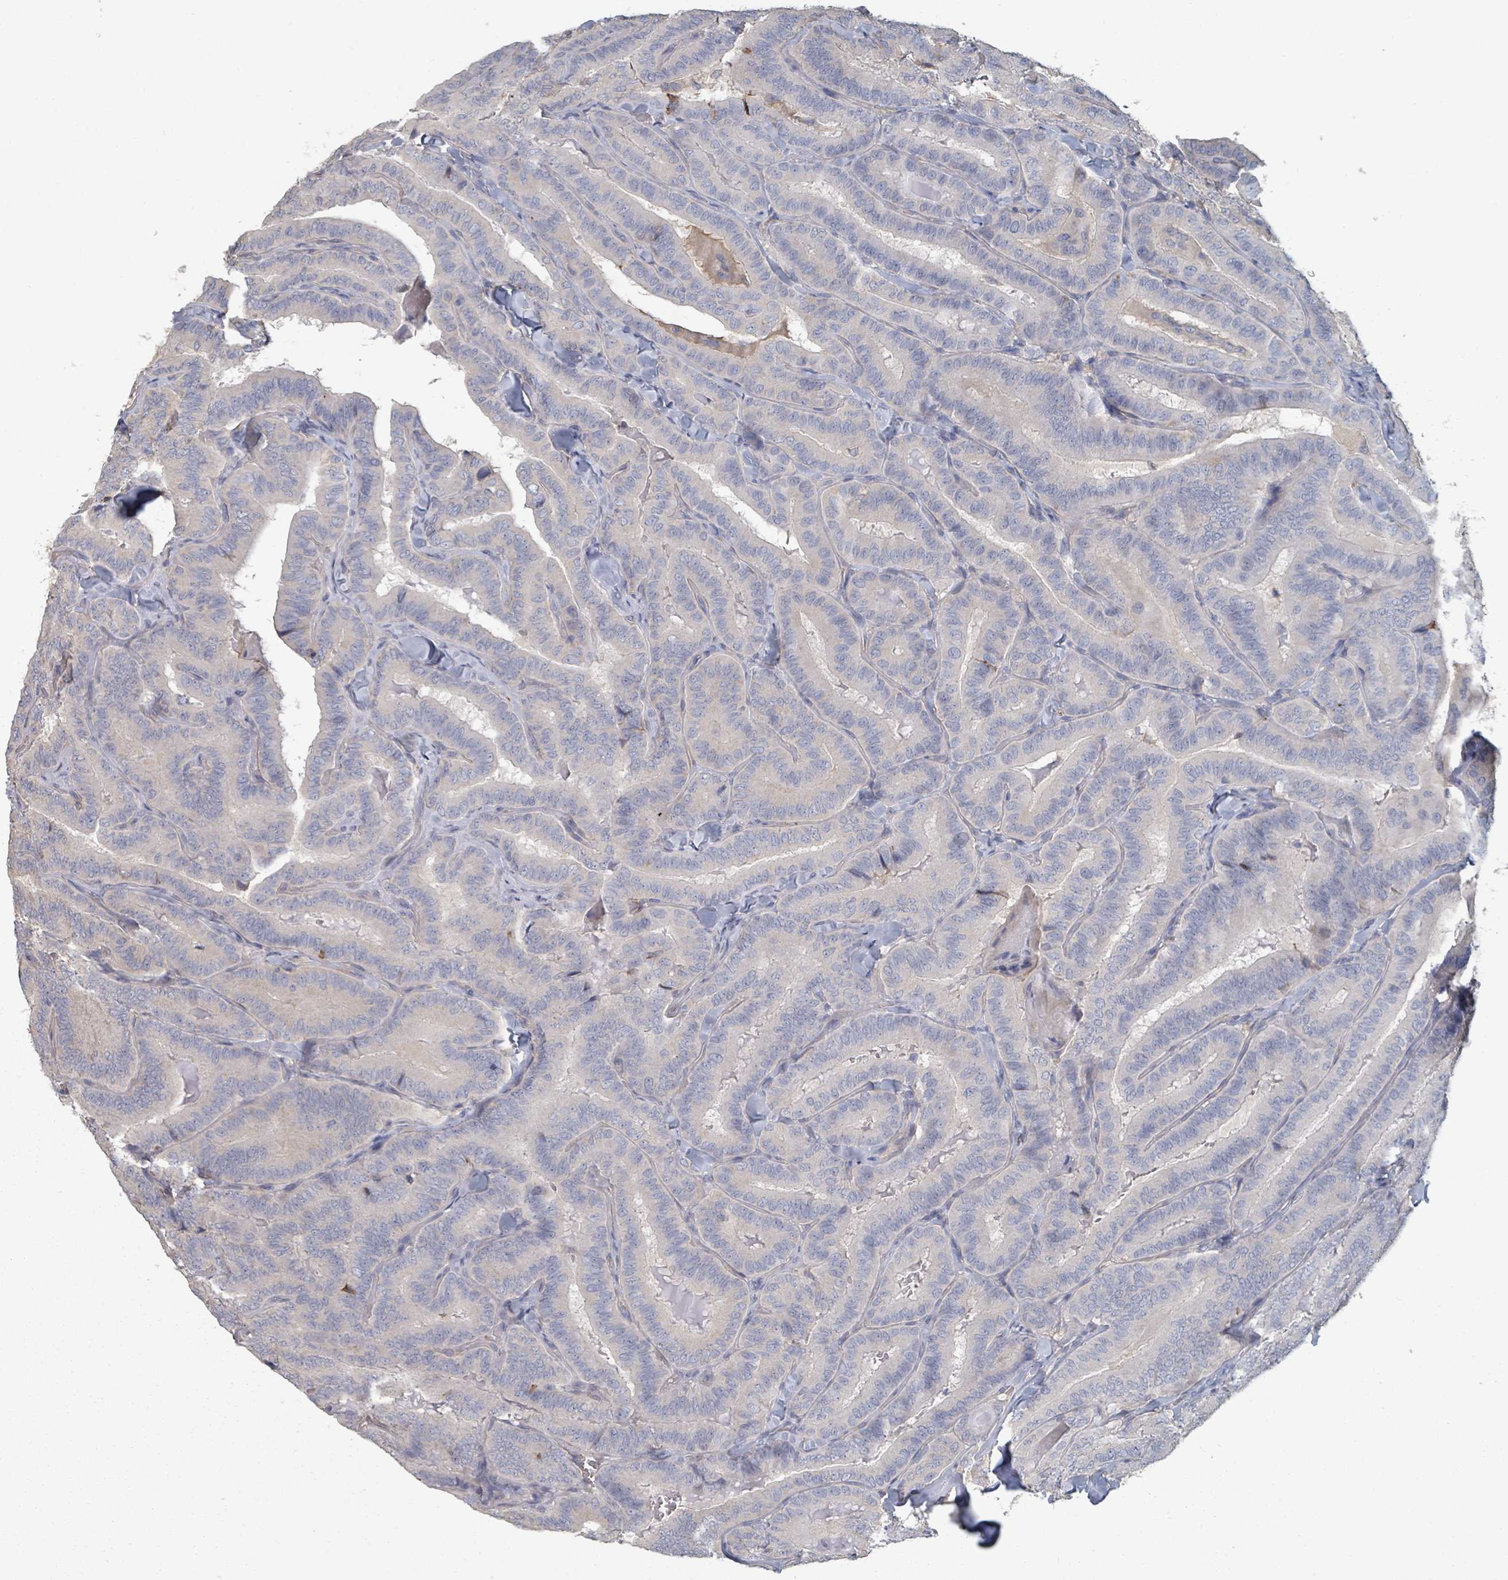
{"staining": {"intensity": "negative", "quantity": "none", "location": "none"}, "tissue": "thyroid cancer", "cell_type": "Tumor cells", "image_type": "cancer", "snomed": [{"axis": "morphology", "description": "Papillary adenocarcinoma, NOS"}, {"axis": "topography", "description": "Thyroid gland"}], "caption": "DAB immunohistochemical staining of thyroid papillary adenocarcinoma reveals no significant staining in tumor cells. Nuclei are stained in blue.", "gene": "PLAUR", "patient": {"sex": "male", "age": 61}}